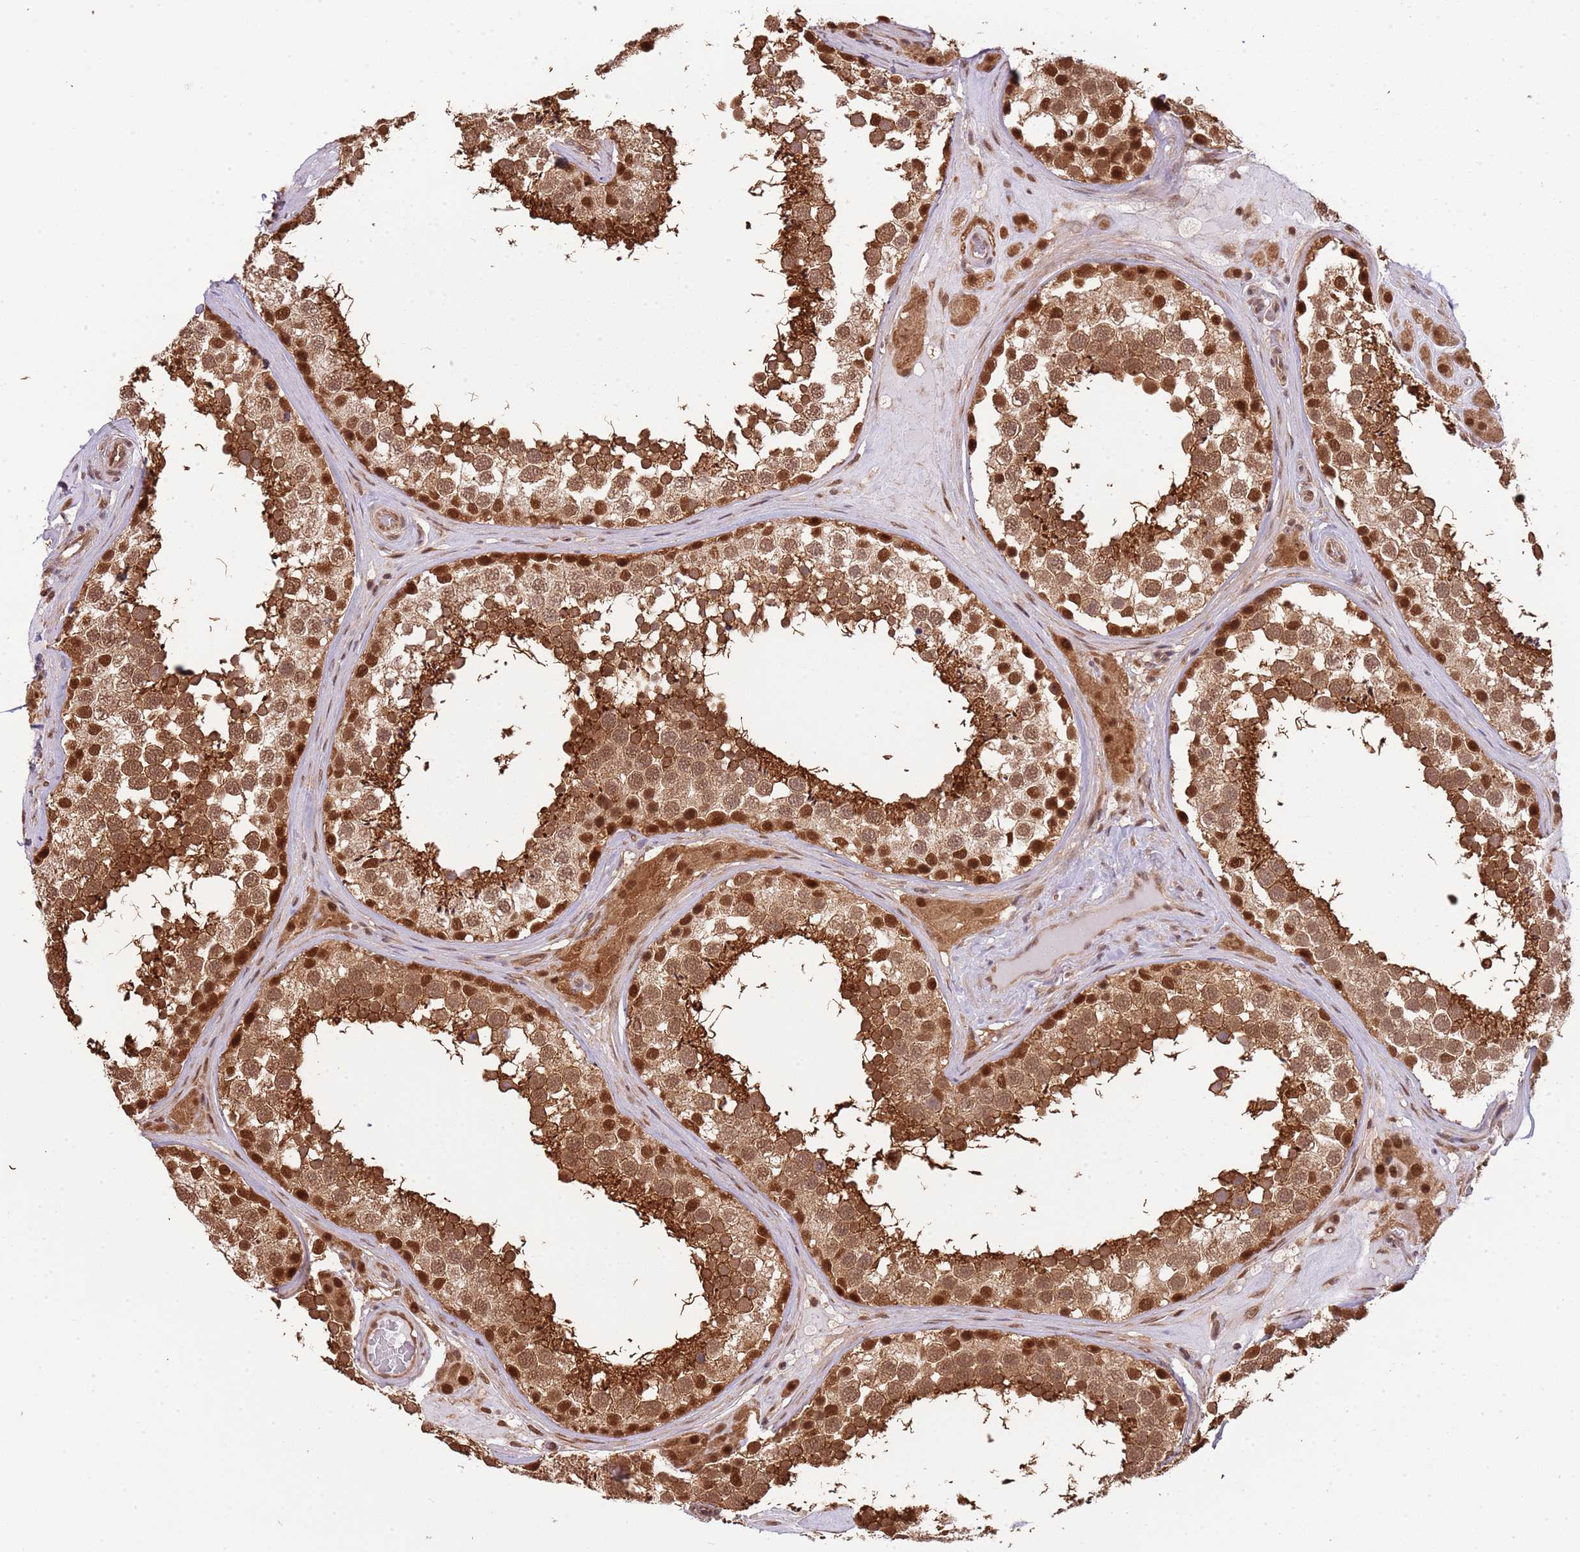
{"staining": {"intensity": "strong", "quantity": ">75%", "location": "cytoplasmic/membranous,nuclear"}, "tissue": "testis", "cell_type": "Cells in seminiferous ducts", "image_type": "normal", "snomed": [{"axis": "morphology", "description": "Normal tissue, NOS"}, {"axis": "topography", "description": "Testis"}], "caption": "A brown stain labels strong cytoplasmic/membranous,nuclear expression of a protein in cells in seminiferous ducts of benign human testis.", "gene": "PLSCR5", "patient": {"sex": "male", "age": 46}}